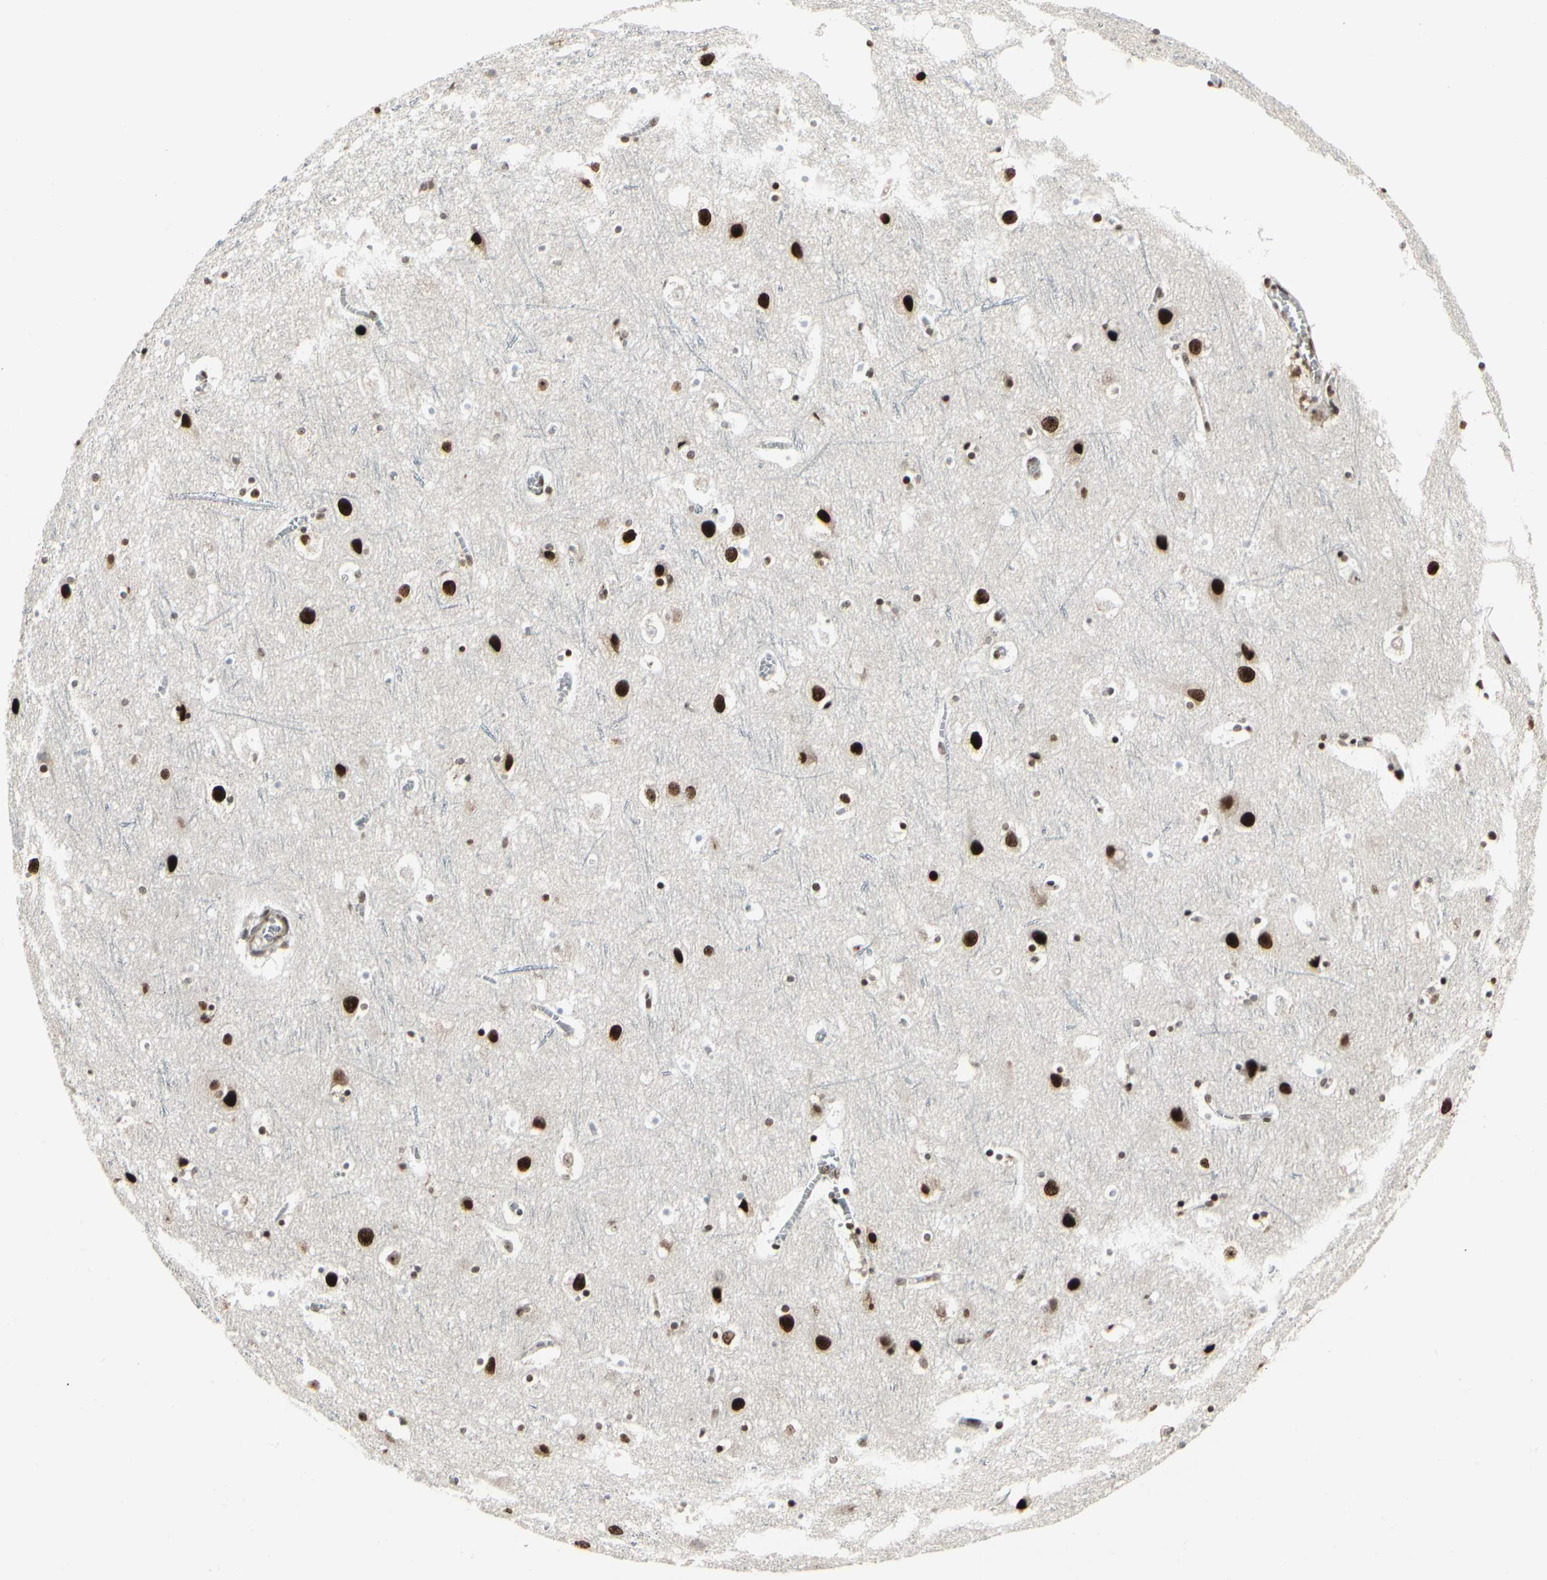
{"staining": {"intensity": "strong", "quantity": ">75%", "location": "nuclear"}, "tissue": "cerebral cortex", "cell_type": "Endothelial cells", "image_type": "normal", "snomed": [{"axis": "morphology", "description": "Normal tissue, NOS"}, {"axis": "topography", "description": "Cerebral cortex"}], "caption": "Immunohistochemistry (IHC) staining of normal cerebral cortex, which displays high levels of strong nuclear expression in about >75% of endothelial cells indicating strong nuclear protein staining. The staining was performed using DAB (brown) for protein detection and nuclei were counterstained in hematoxylin (blue).", "gene": "HMG20A", "patient": {"sex": "male", "age": 45}}